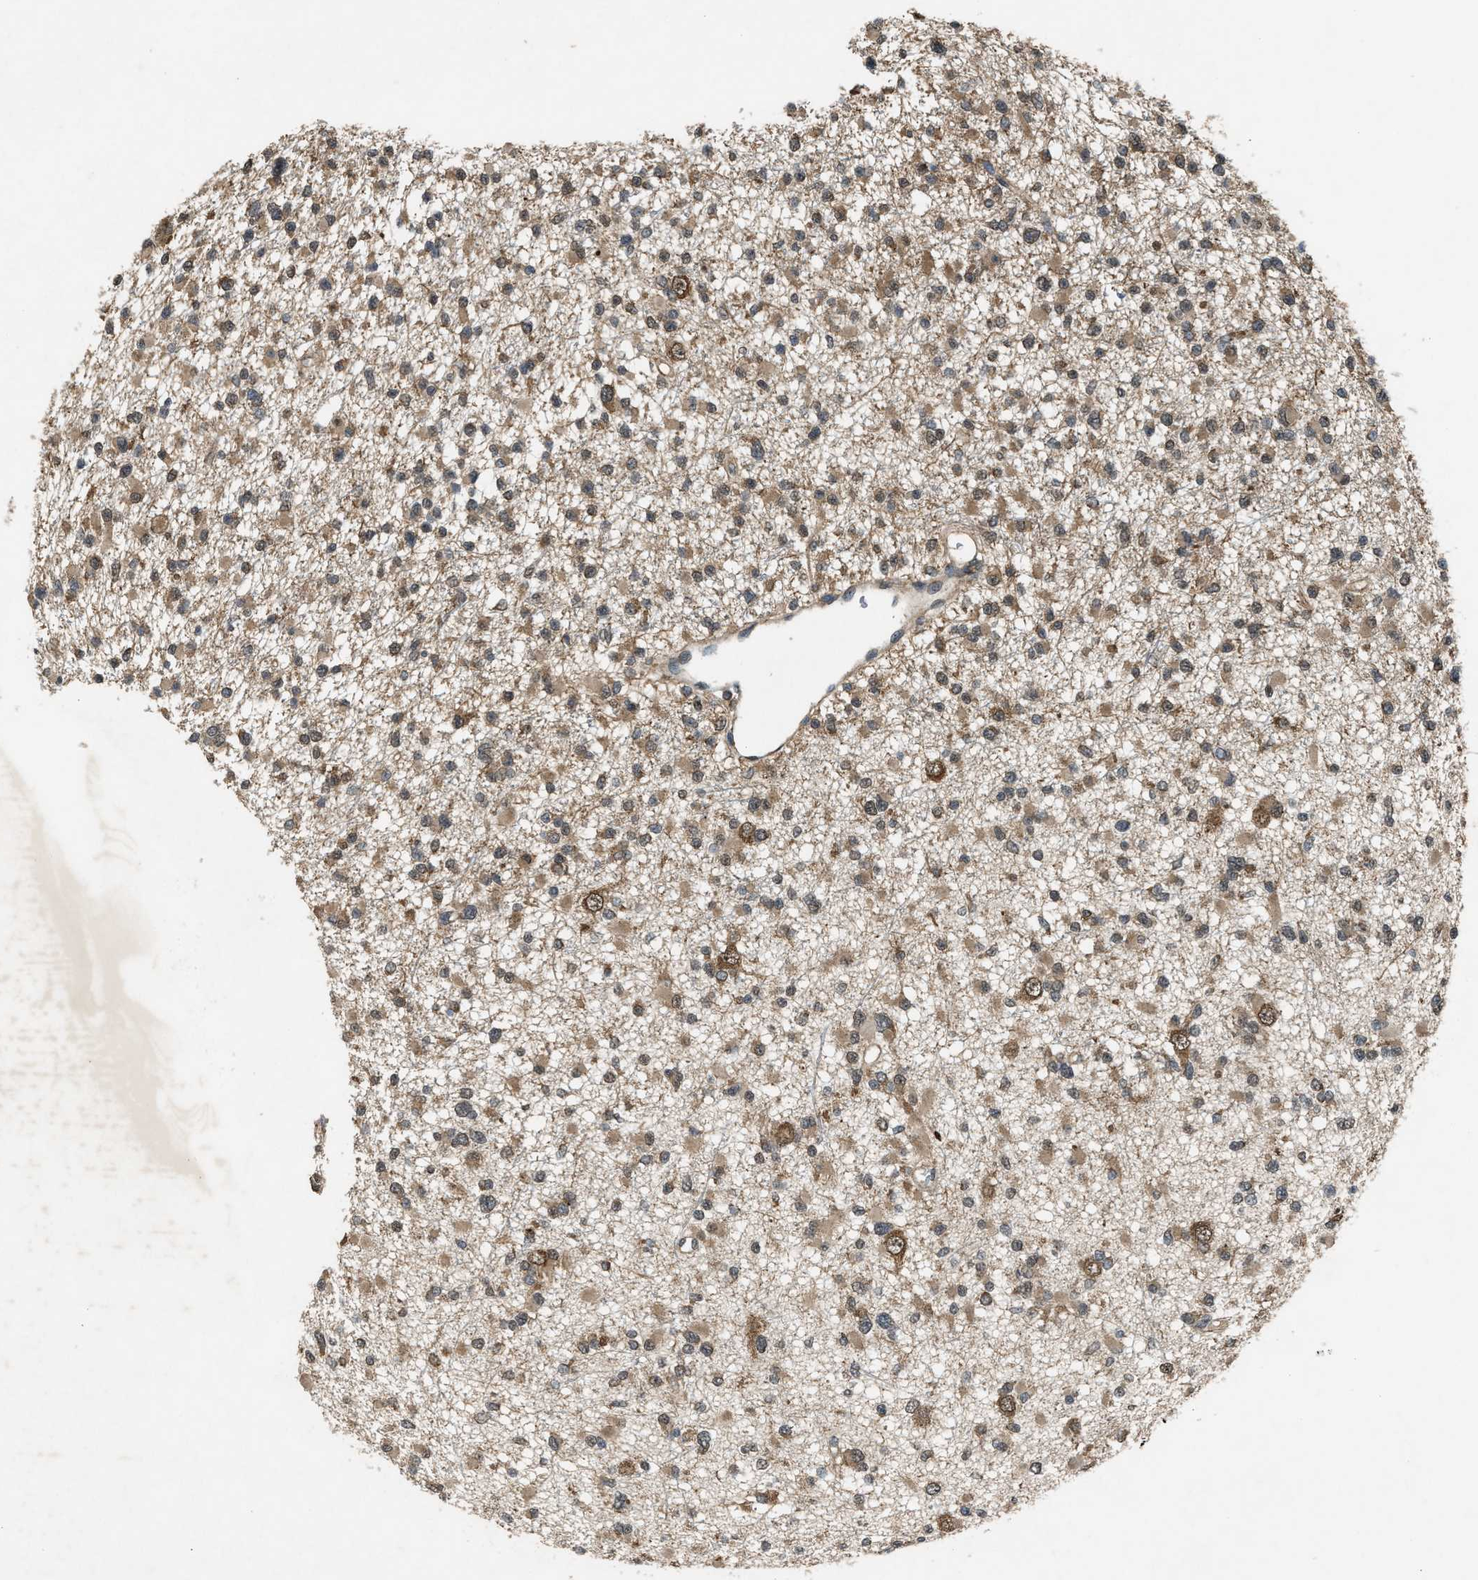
{"staining": {"intensity": "weak", "quantity": ">75%", "location": "cytoplasmic/membranous"}, "tissue": "glioma", "cell_type": "Tumor cells", "image_type": "cancer", "snomed": [{"axis": "morphology", "description": "Glioma, malignant, Low grade"}, {"axis": "topography", "description": "Brain"}], "caption": "Malignant glioma (low-grade) tissue demonstrates weak cytoplasmic/membranous positivity in approximately >75% of tumor cells, visualized by immunohistochemistry.", "gene": "ARHGEF5", "patient": {"sex": "female", "age": 22}}